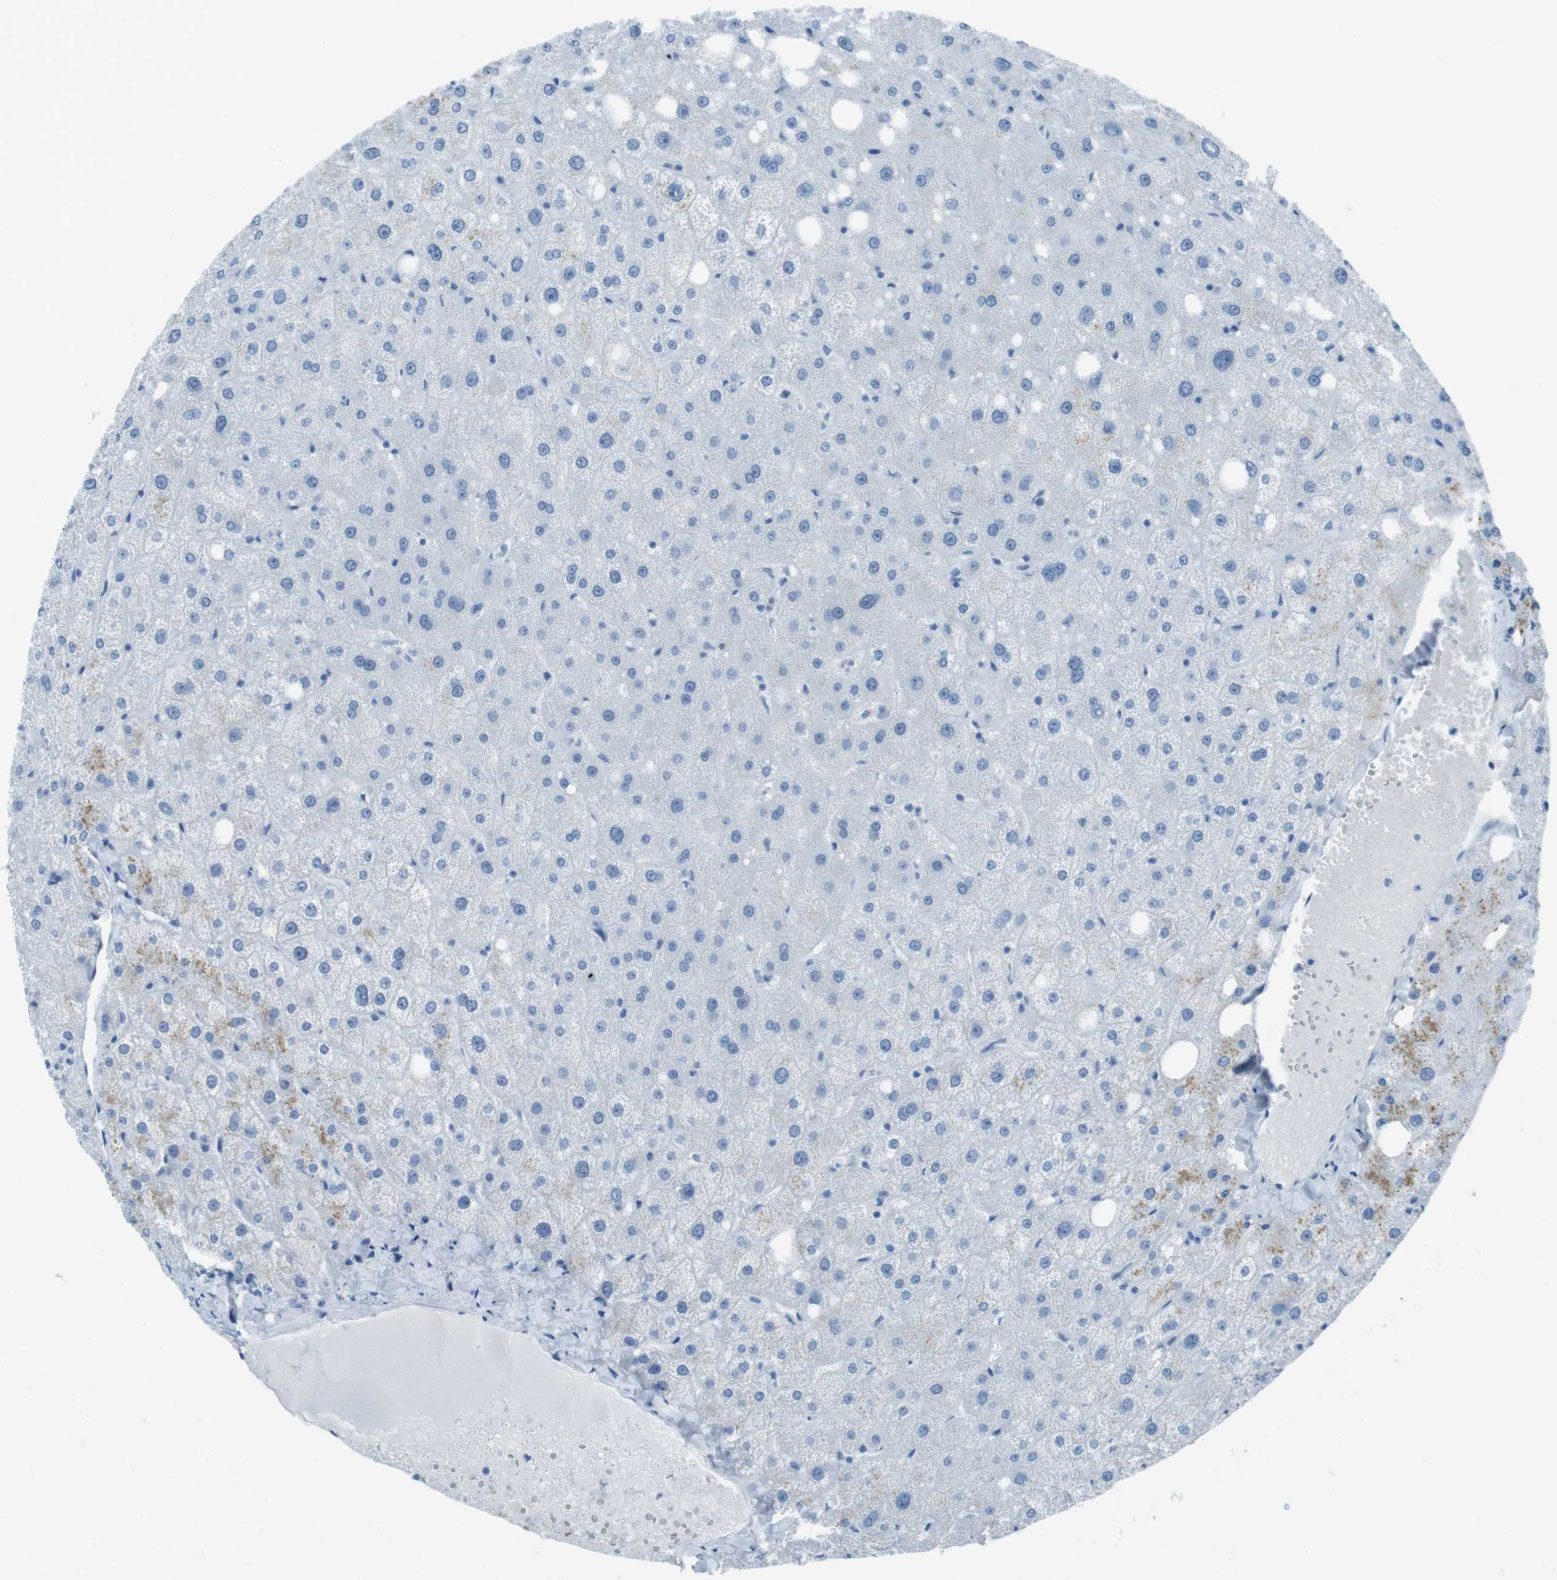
{"staining": {"intensity": "negative", "quantity": "none", "location": "none"}, "tissue": "liver", "cell_type": "Cholangiocytes", "image_type": "normal", "snomed": [{"axis": "morphology", "description": "Normal tissue, NOS"}, {"axis": "topography", "description": "Liver"}], "caption": "A photomicrograph of human liver is negative for staining in cholangiocytes. (DAB (3,3'-diaminobenzidine) immunohistochemistry (IHC) visualized using brightfield microscopy, high magnification).", "gene": "TMEM207", "patient": {"sex": "male", "age": 73}}